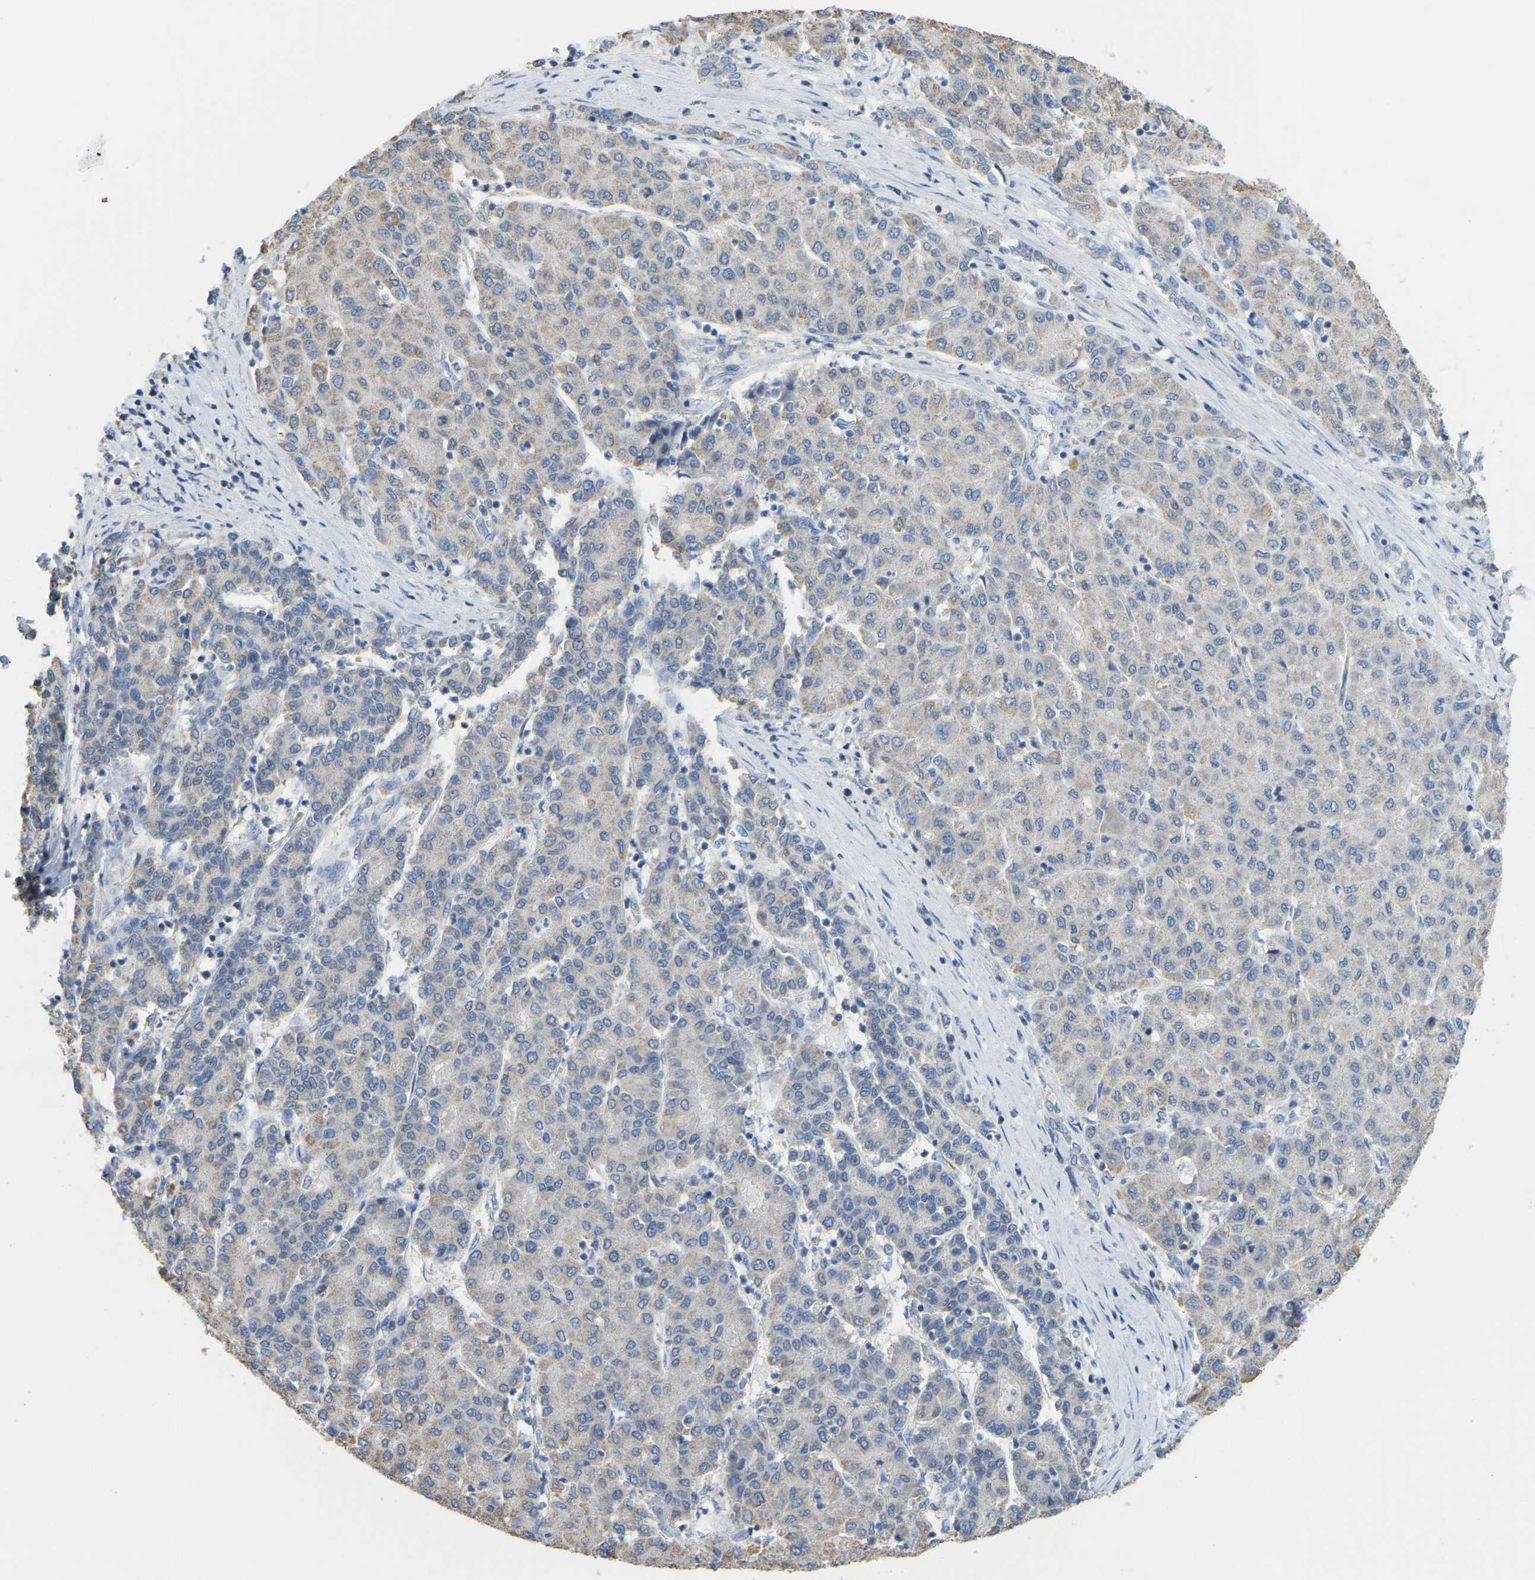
{"staining": {"intensity": "negative", "quantity": "none", "location": "none"}, "tissue": "liver cancer", "cell_type": "Tumor cells", "image_type": "cancer", "snomed": [{"axis": "morphology", "description": "Carcinoma, Hepatocellular, NOS"}, {"axis": "topography", "description": "Liver"}], "caption": "Immunohistochemistry (IHC) of human liver cancer (hepatocellular carcinoma) exhibits no staining in tumor cells. (DAB (3,3'-diaminobenzidine) immunohistochemistry visualized using brightfield microscopy, high magnification).", "gene": "SERPINB5", "patient": {"sex": "male", "age": 65}}